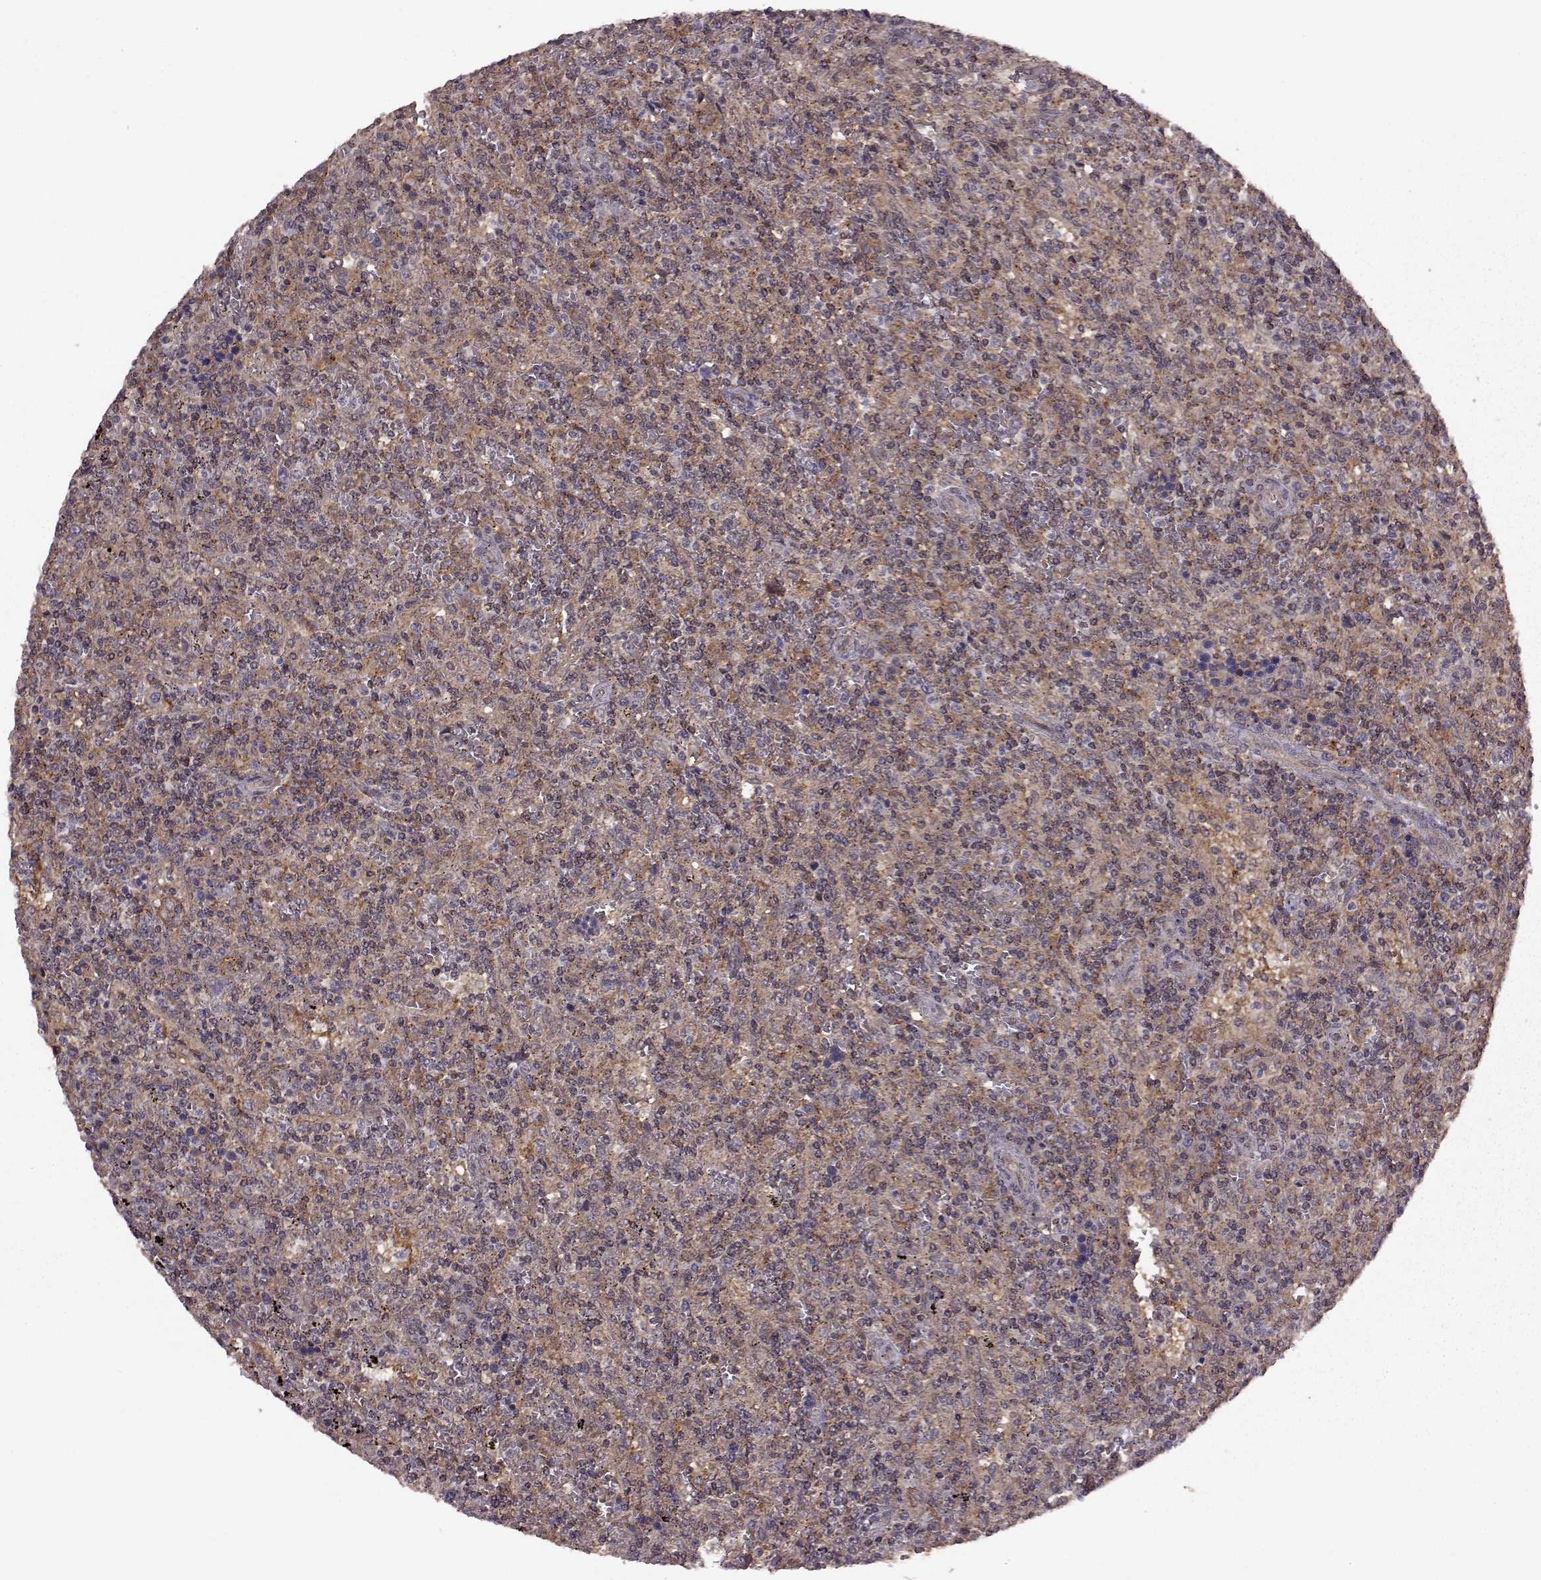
{"staining": {"intensity": "moderate", "quantity": ">75%", "location": "cytoplasmic/membranous"}, "tissue": "lymphoma", "cell_type": "Tumor cells", "image_type": "cancer", "snomed": [{"axis": "morphology", "description": "Malignant lymphoma, non-Hodgkin's type, Low grade"}, {"axis": "topography", "description": "Spleen"}], "caption": "A brown stain highlights moderate cytoplasmic/membranous staining of a protein in human lymphoma tumor cells. The protein is shown in brown color, while the nuclei are stained blue.", "gene": "FNIP2", "patient": {"sex": "male", "age": 62}}